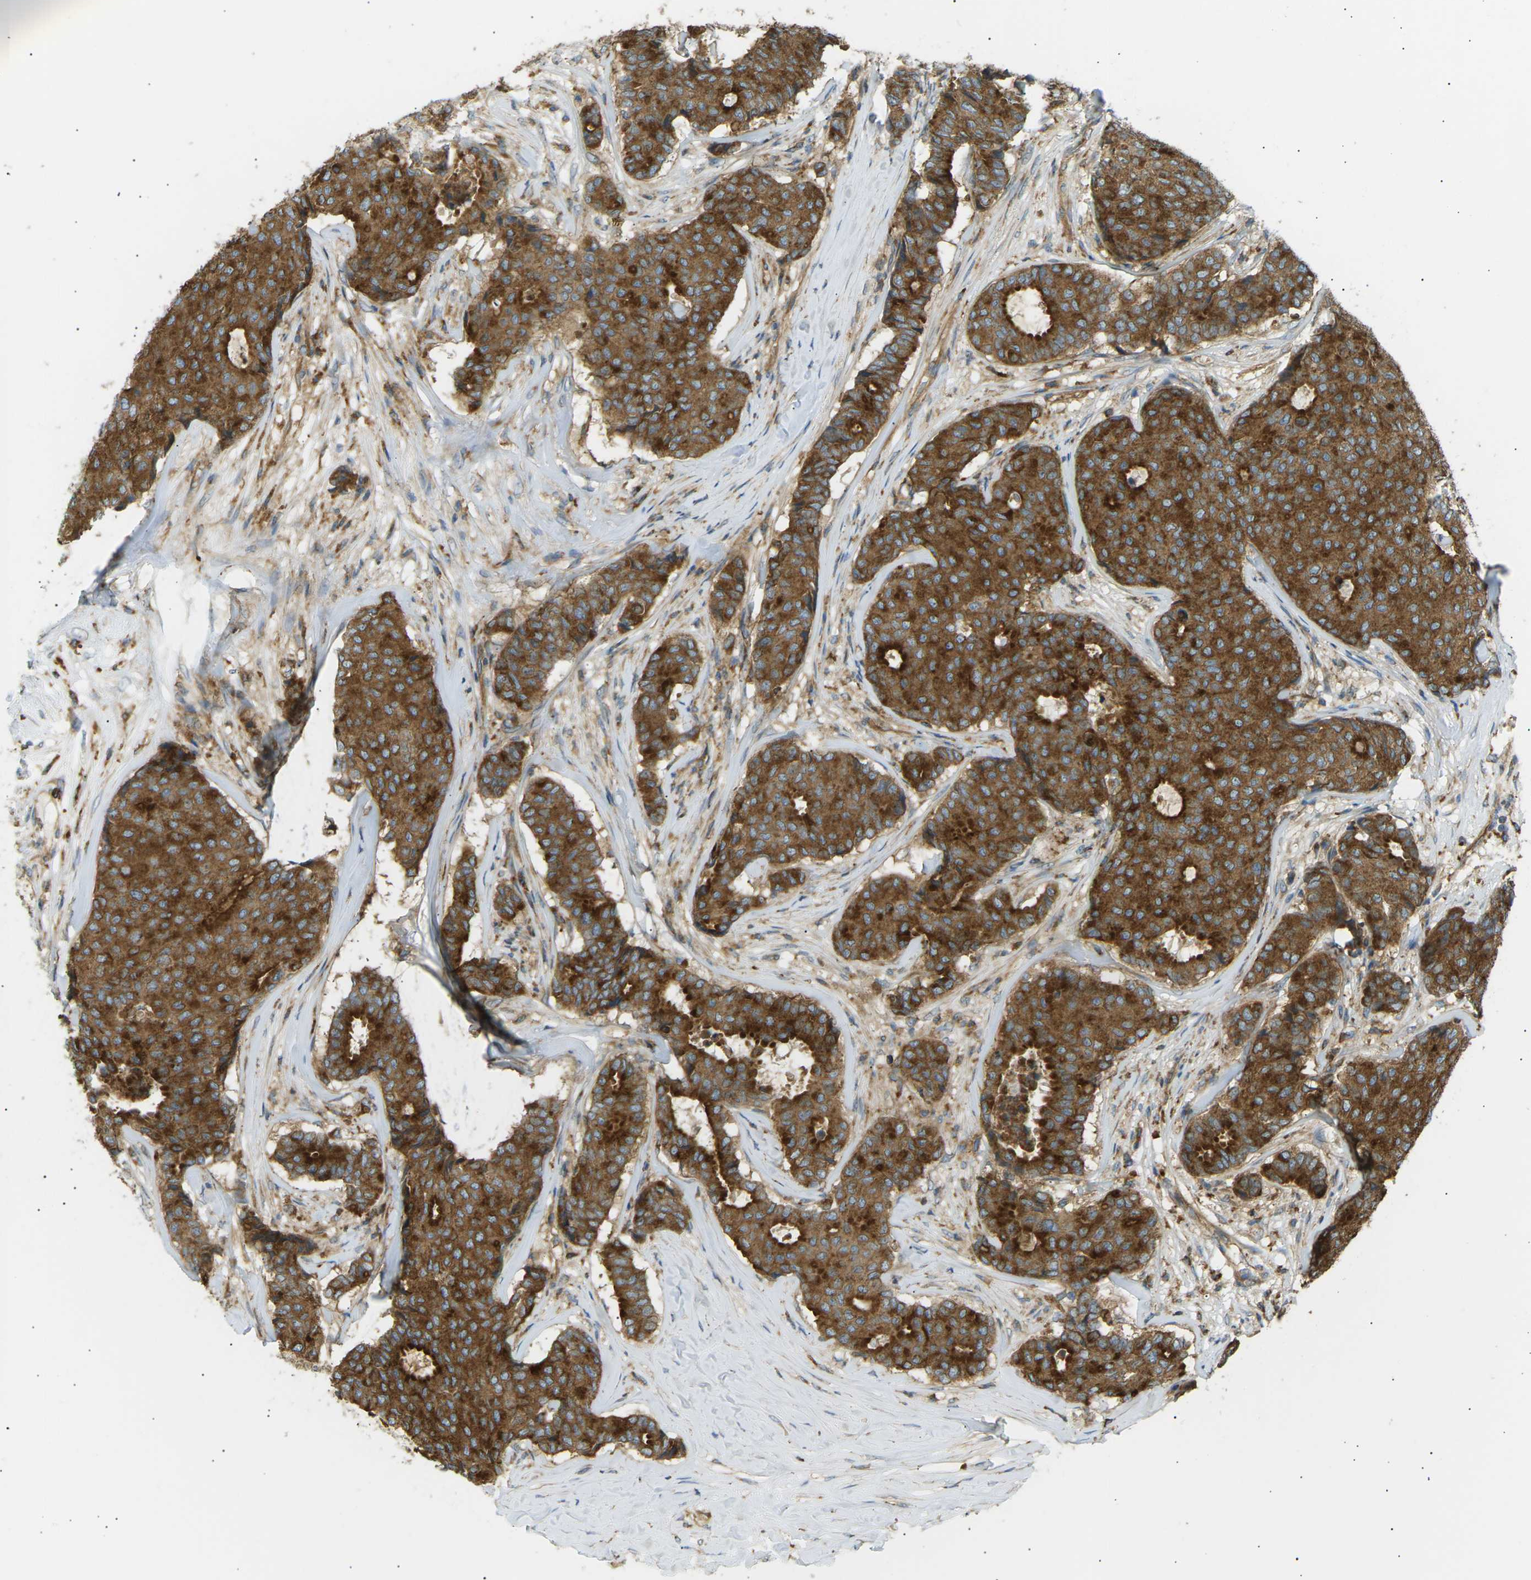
{"staining": {"intensity": "strong", "quantity": ">75%", "location": "cytoplasmic/membranous"}, "tissue": "breast cancer", "cell_type": "Tumor cells", "image_type": "cancer", "snomed": [{"axis": "morphology", "description": "Duct carcinoma"}, {"axis": "topography", "description": "Breast"}], "caption": "IHC (DAB (3,3'-diaminobenzidine)) staining of breast infiltrating ductal carcinoma demonstrates strong cytoplasmic/membranous protein positivity in about >75% of tumor cells. (DAB (3,3'-diaminobenzidine) = brown stain, brightfield microscopy at high magnification).", "gene": "CDK17", "patient": {"sex": "female", "age": 75}}